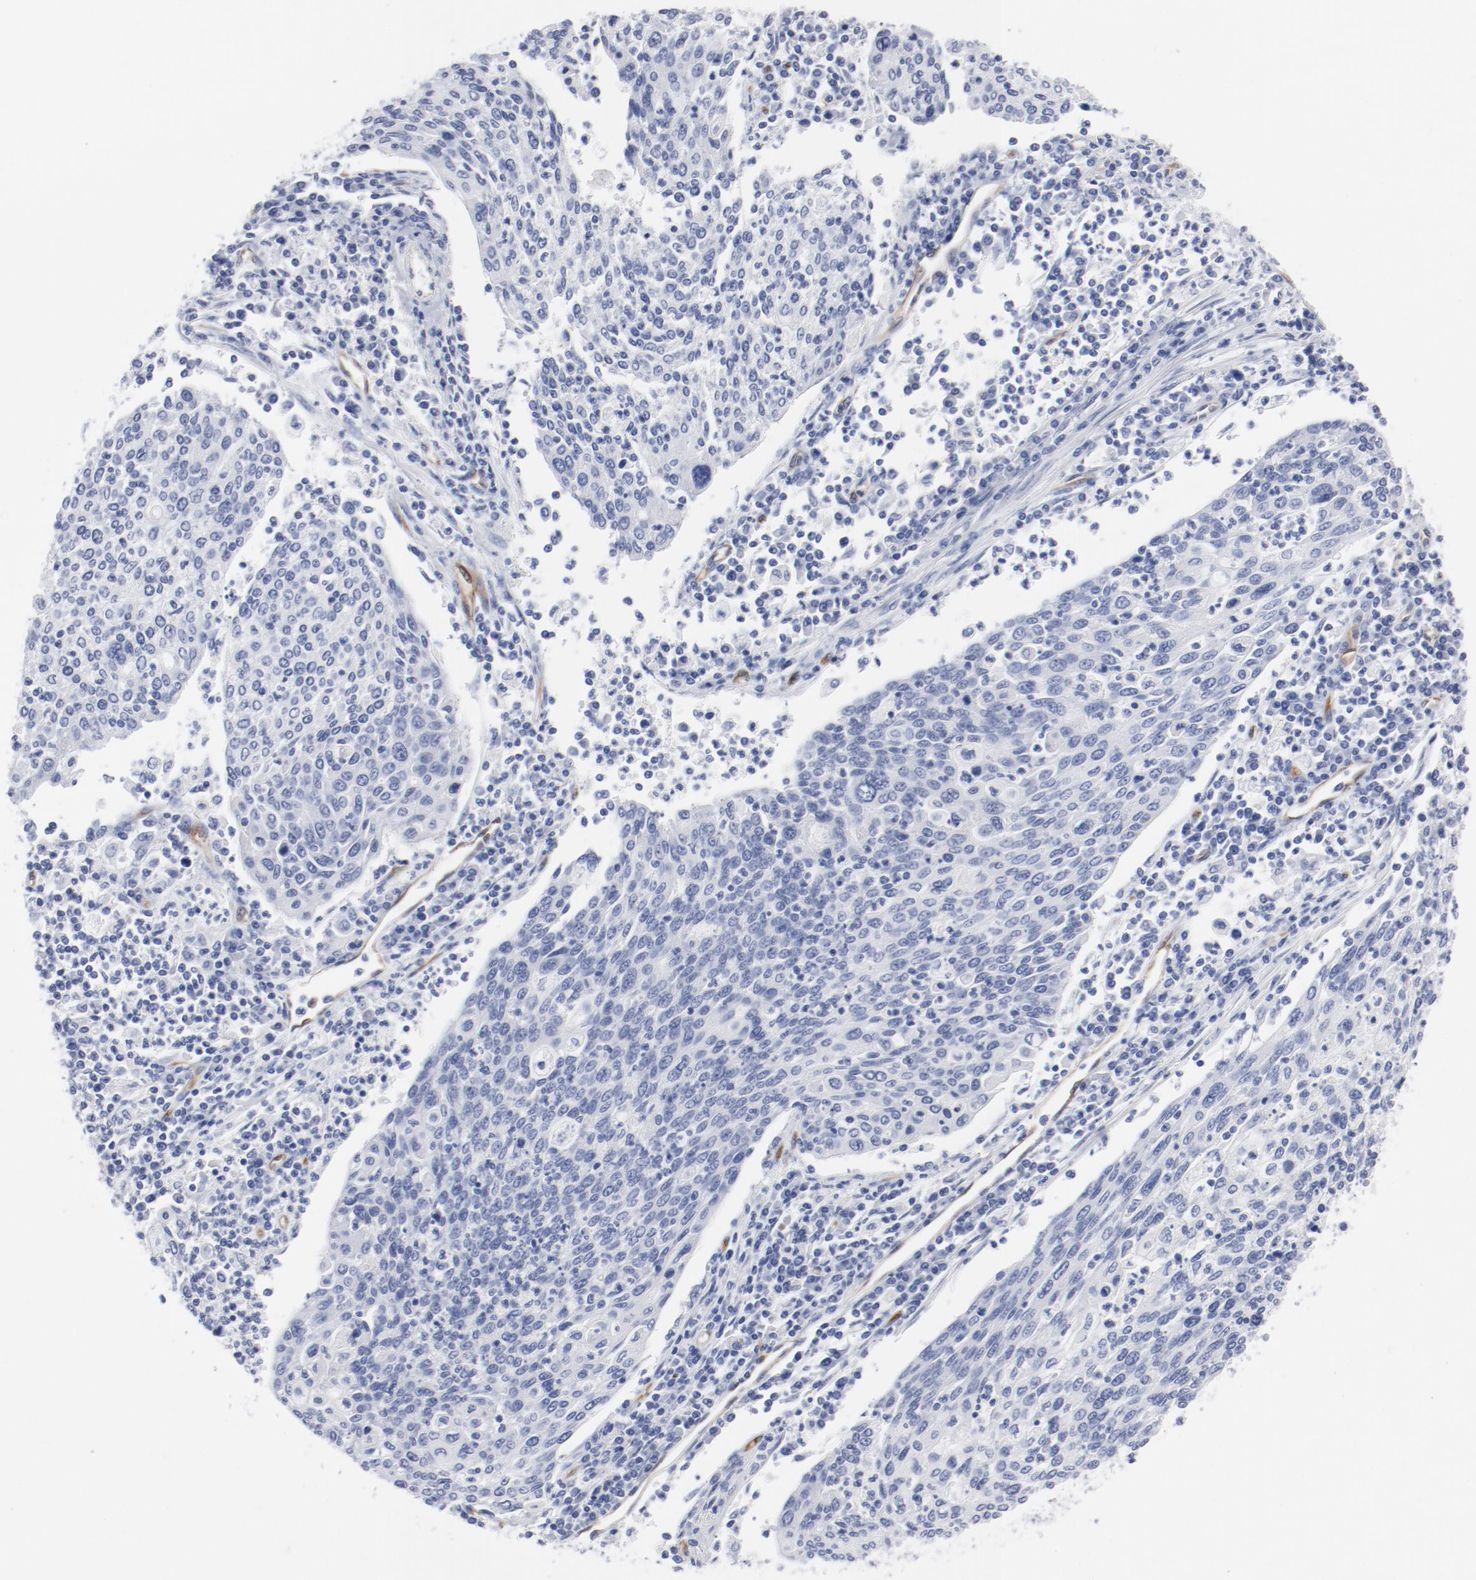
{"staining": {"intensity": "negative", "quantity": "none", "location": "none"}, "tissue": "cervical cancer", "cell_type": "Tumor cells", "image_type": "cancer", "snomed": [{"axis": "morphology", "description": "Squamous cell carcinoma, NOS"}, {"axis": "topography", "description": "Cervix"}], "caption": "Squamous cell carcinoma (cervical) stained for a protein using IHC displays no positivity tumor cells.", "gene": "SHANK3", "patient": {"sex": "female", "age": 40}}